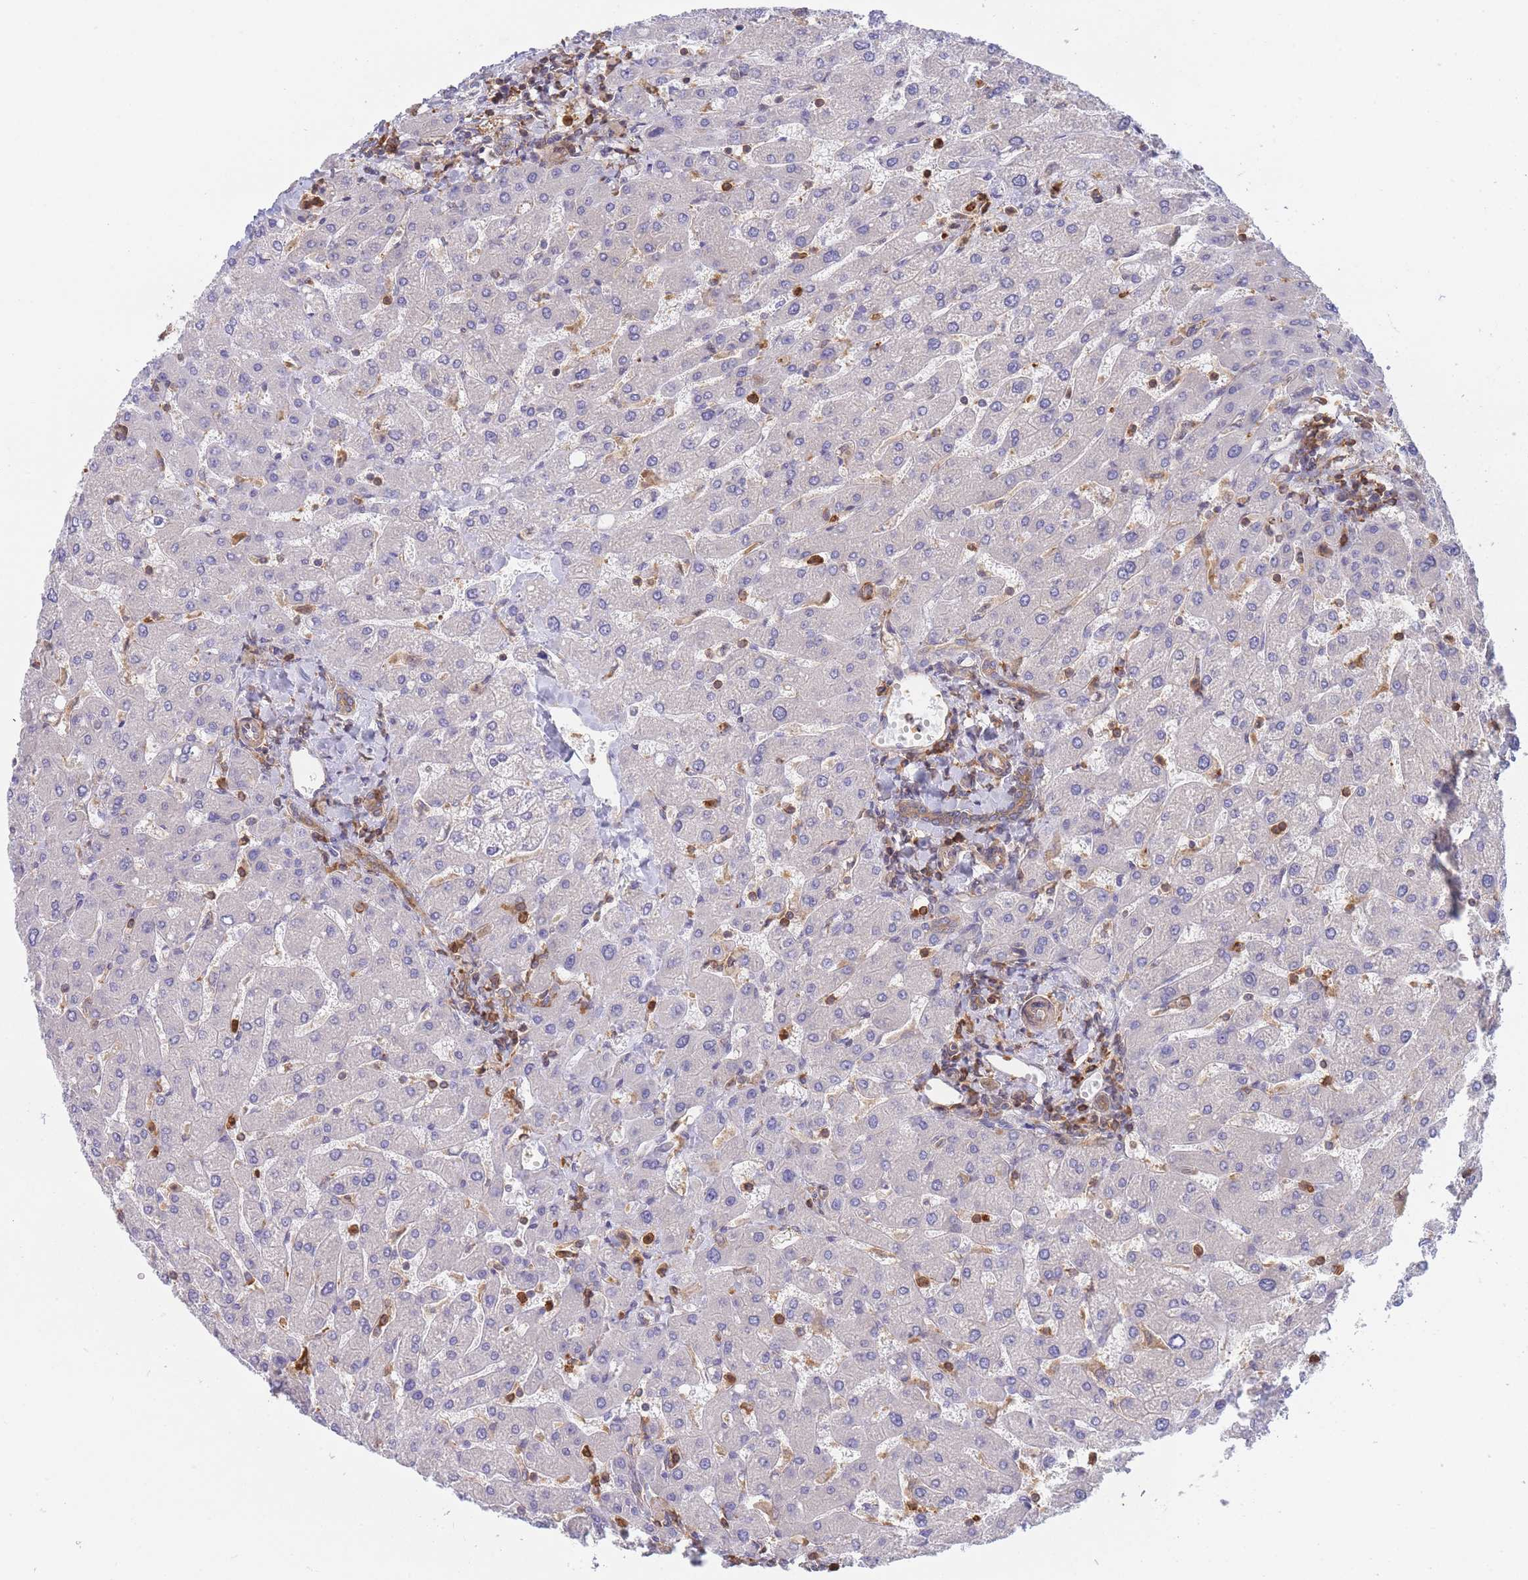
{"staining": {"intensity": "moderate", "quantity": ">75%", "location": "cytoplasmic/membranous"}, "tissue": "liver", "cell_type": "Cholangiocytes", "image_type": "normal", "snomed": [{"axis": "morphology", "description": "Normal tissue, NOS"}, {"axis": "topography", "description": "Liver"}], "caption": "Immunohistochemical staining of benign liver exhibits >75% levels of moderate cytoplasmic/membranous protein expression in approximately >75% of cholangiocytes.", "gene": "SLC4A9", "patient": {"sex": "male", "age": 55}}